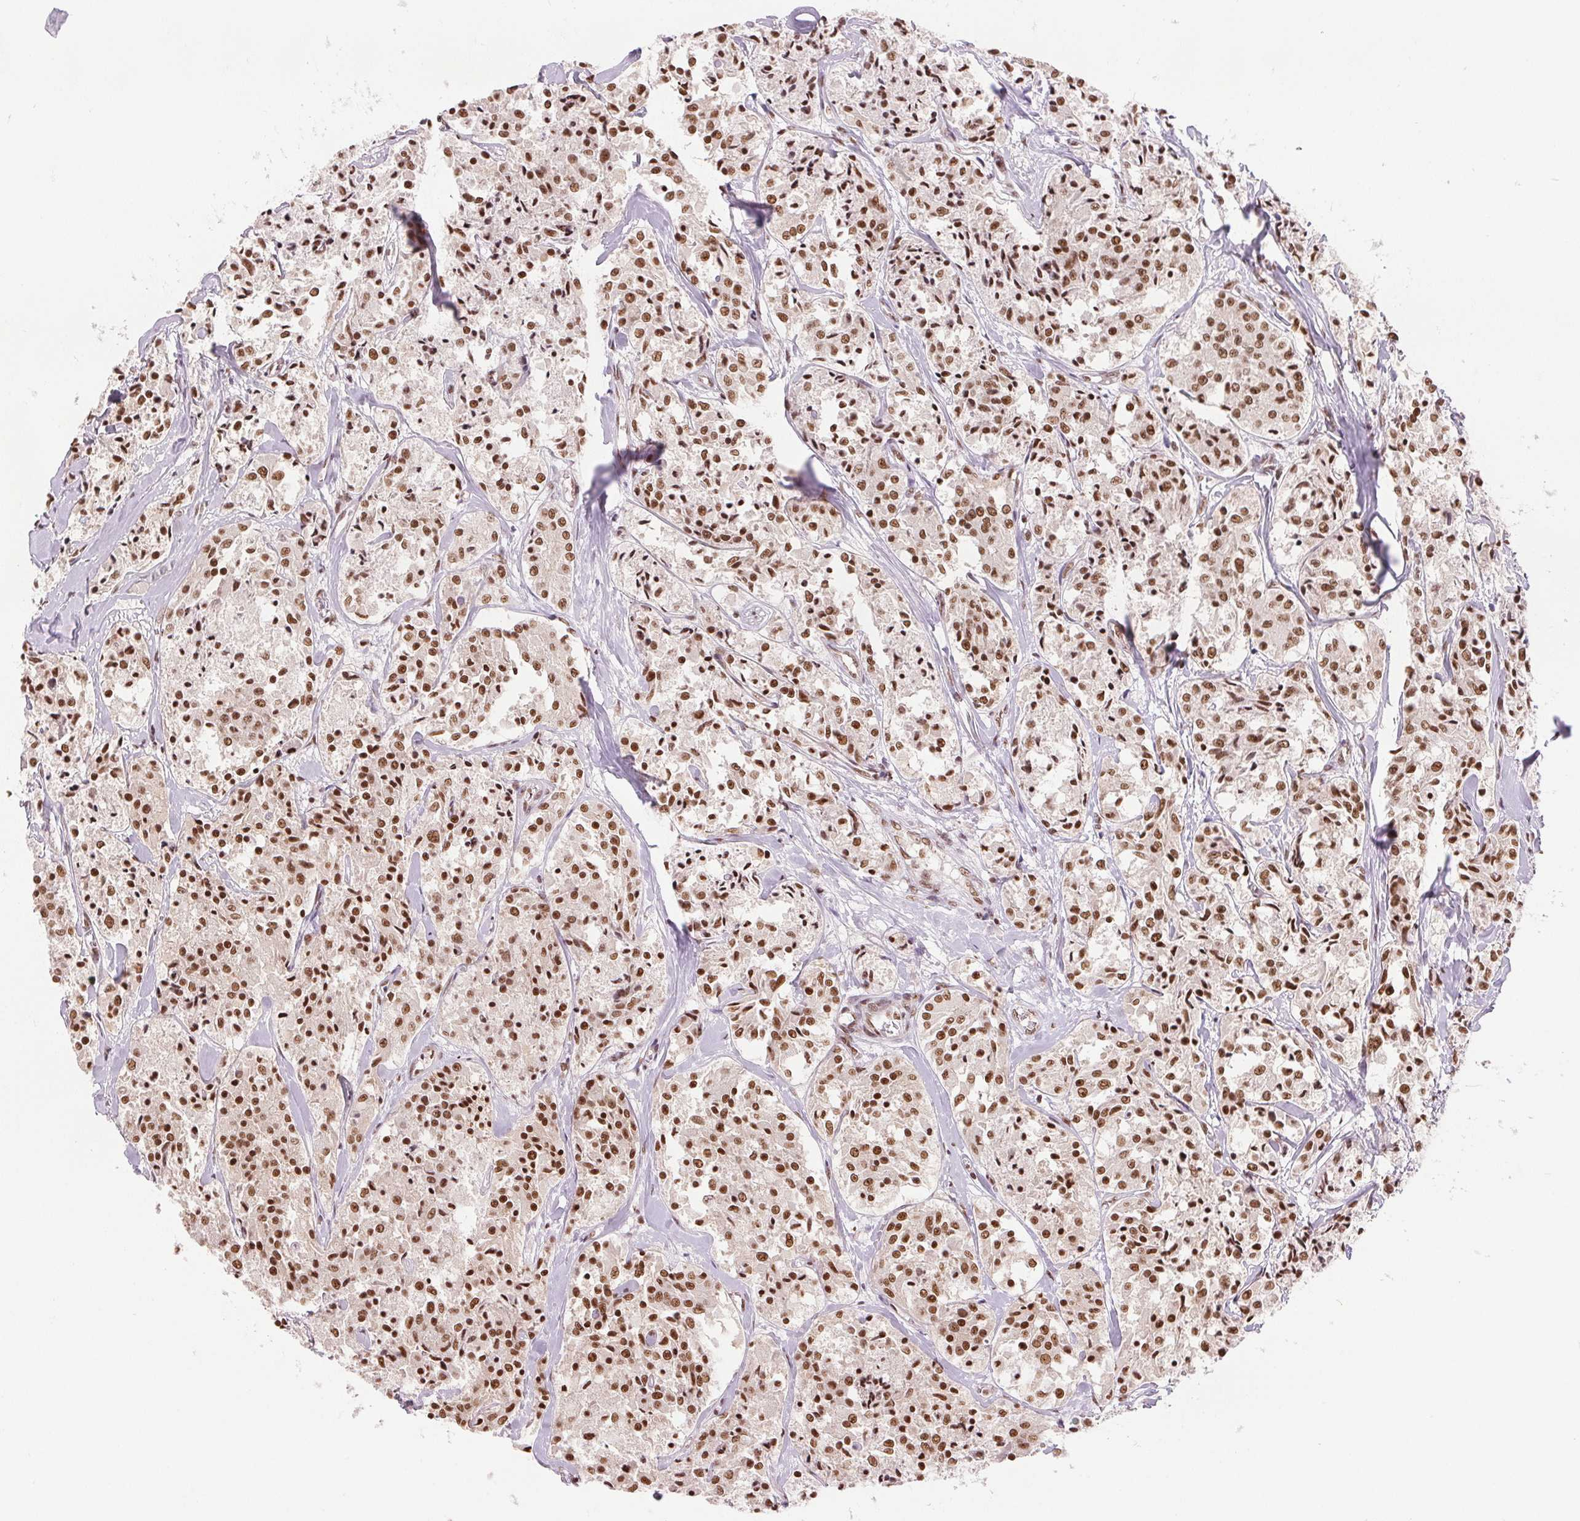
{"staining": {"intensity": "moderate", "quantity": ">75%", "location": "nuclear"}, "tissue": "carcinoid", "cell_type": "Tumor cells", "image_type": "cancer", "snomed": [{"axis": "morphology", "description": "Carcinoid, malignant, NOS"}, {"axis": "topography", "description": "Lung"}], "caption": "Human carcinoid stained with a protein marker displays moderate staining in tumor cells.", "gene": "IK", "patient": {"sex": "male", "age": 71}}